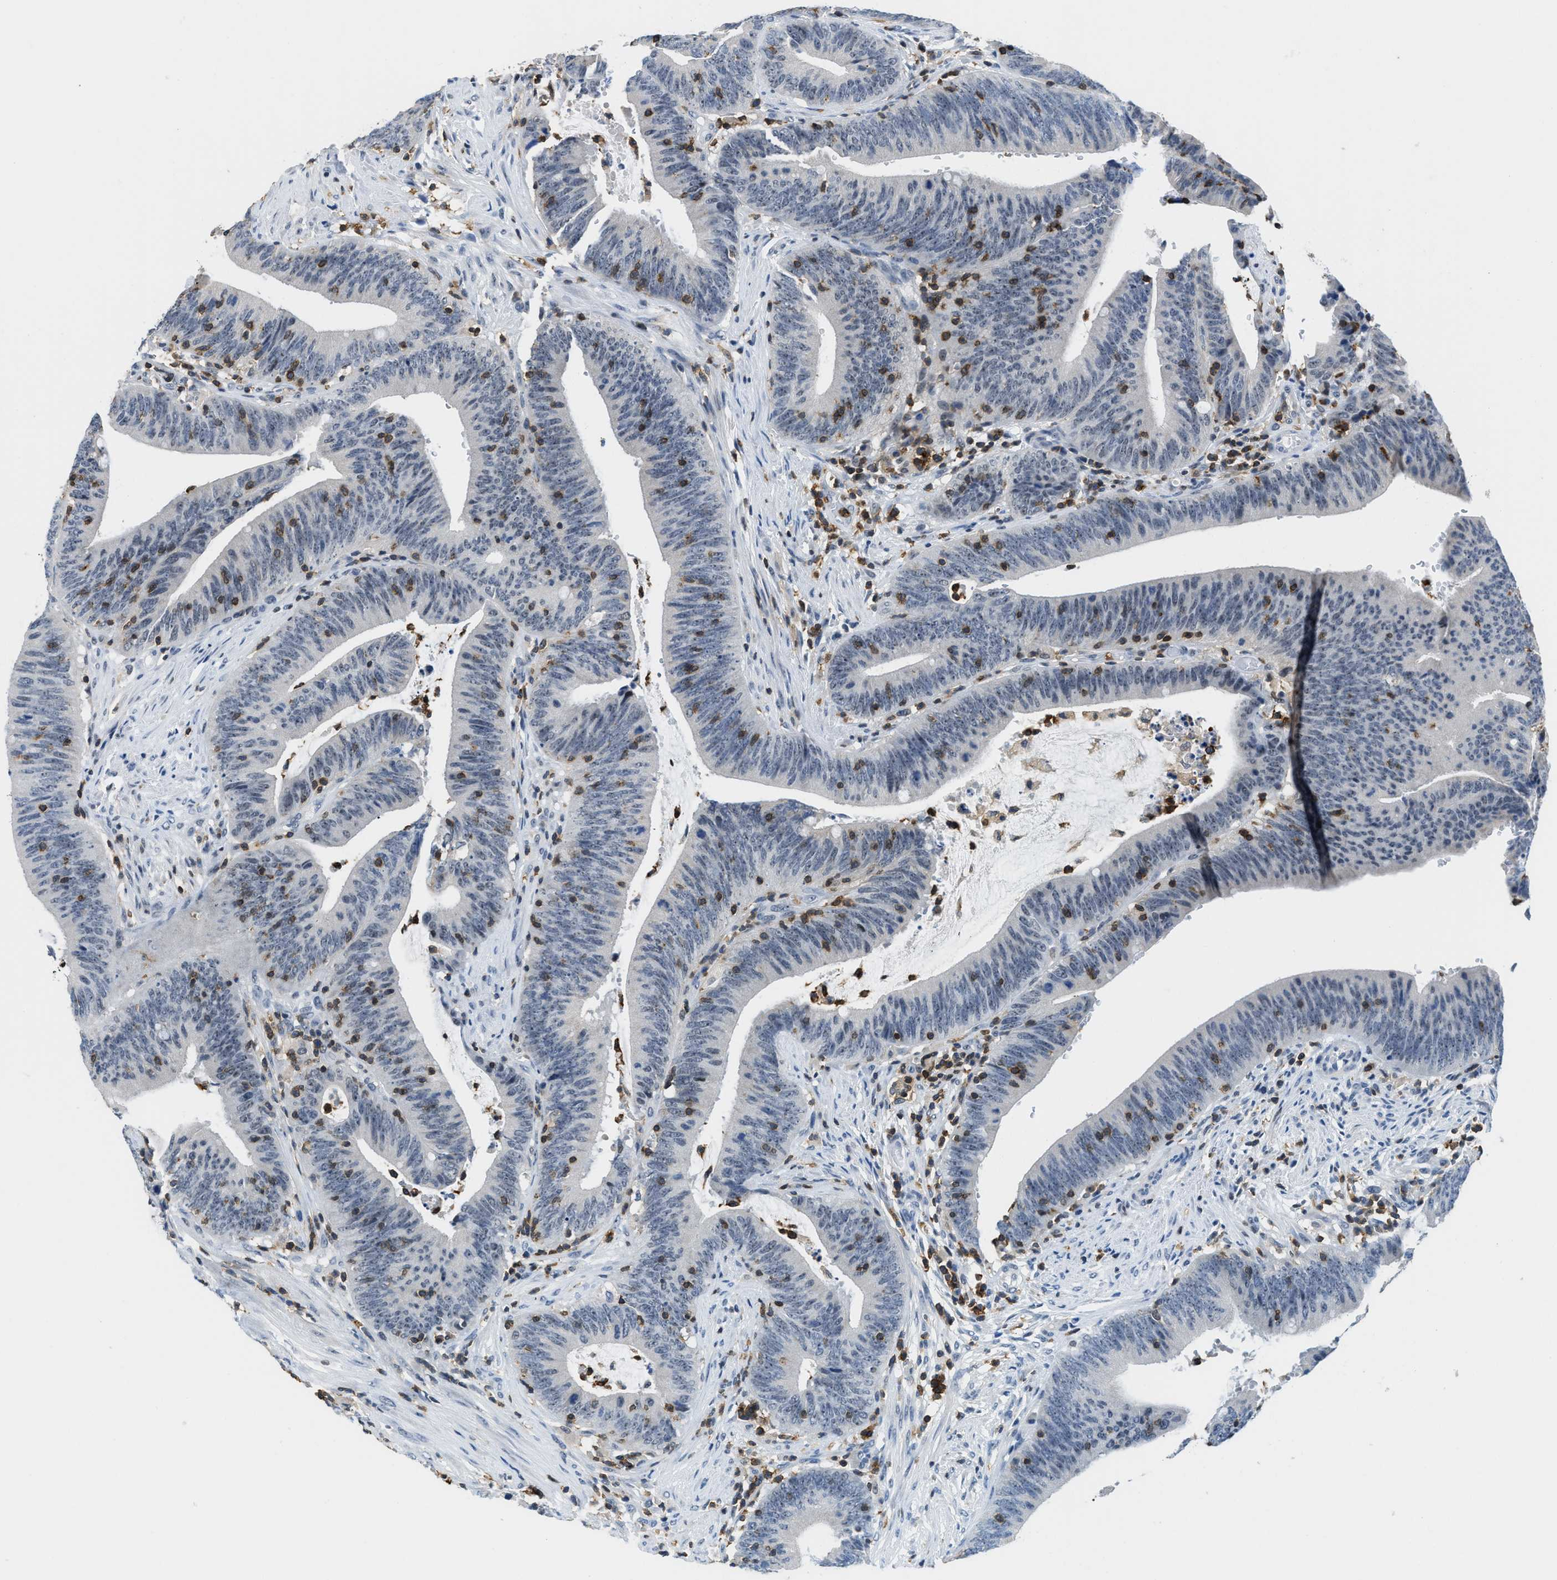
{"staining": {"intensity": "negative", "quantity": "none", "location": "none"}, "tissue": "colorectal cancer", "cell_type": "Tumor cells", "image_type": "cancer", "snomed": [{"axis": "morphology", "description": "Normal tissue, NOS"}, {"axis": "morphology", "description": "Adenocarcinoma, NOS"}, {"axis": "topography", "description": "Rectum"}], "caption": "Immunohistochemical staining of colorectal cancer (adenocarcinoma) shows no significant expression in tumor cells. (DAB (3,3'-diaminobenzidine) immunohistochemistry (IHC) visualized using brightfield microscopy, high magnification).", "gene": "FAM151A", "patient": {"sex": "female", "age": 66}}